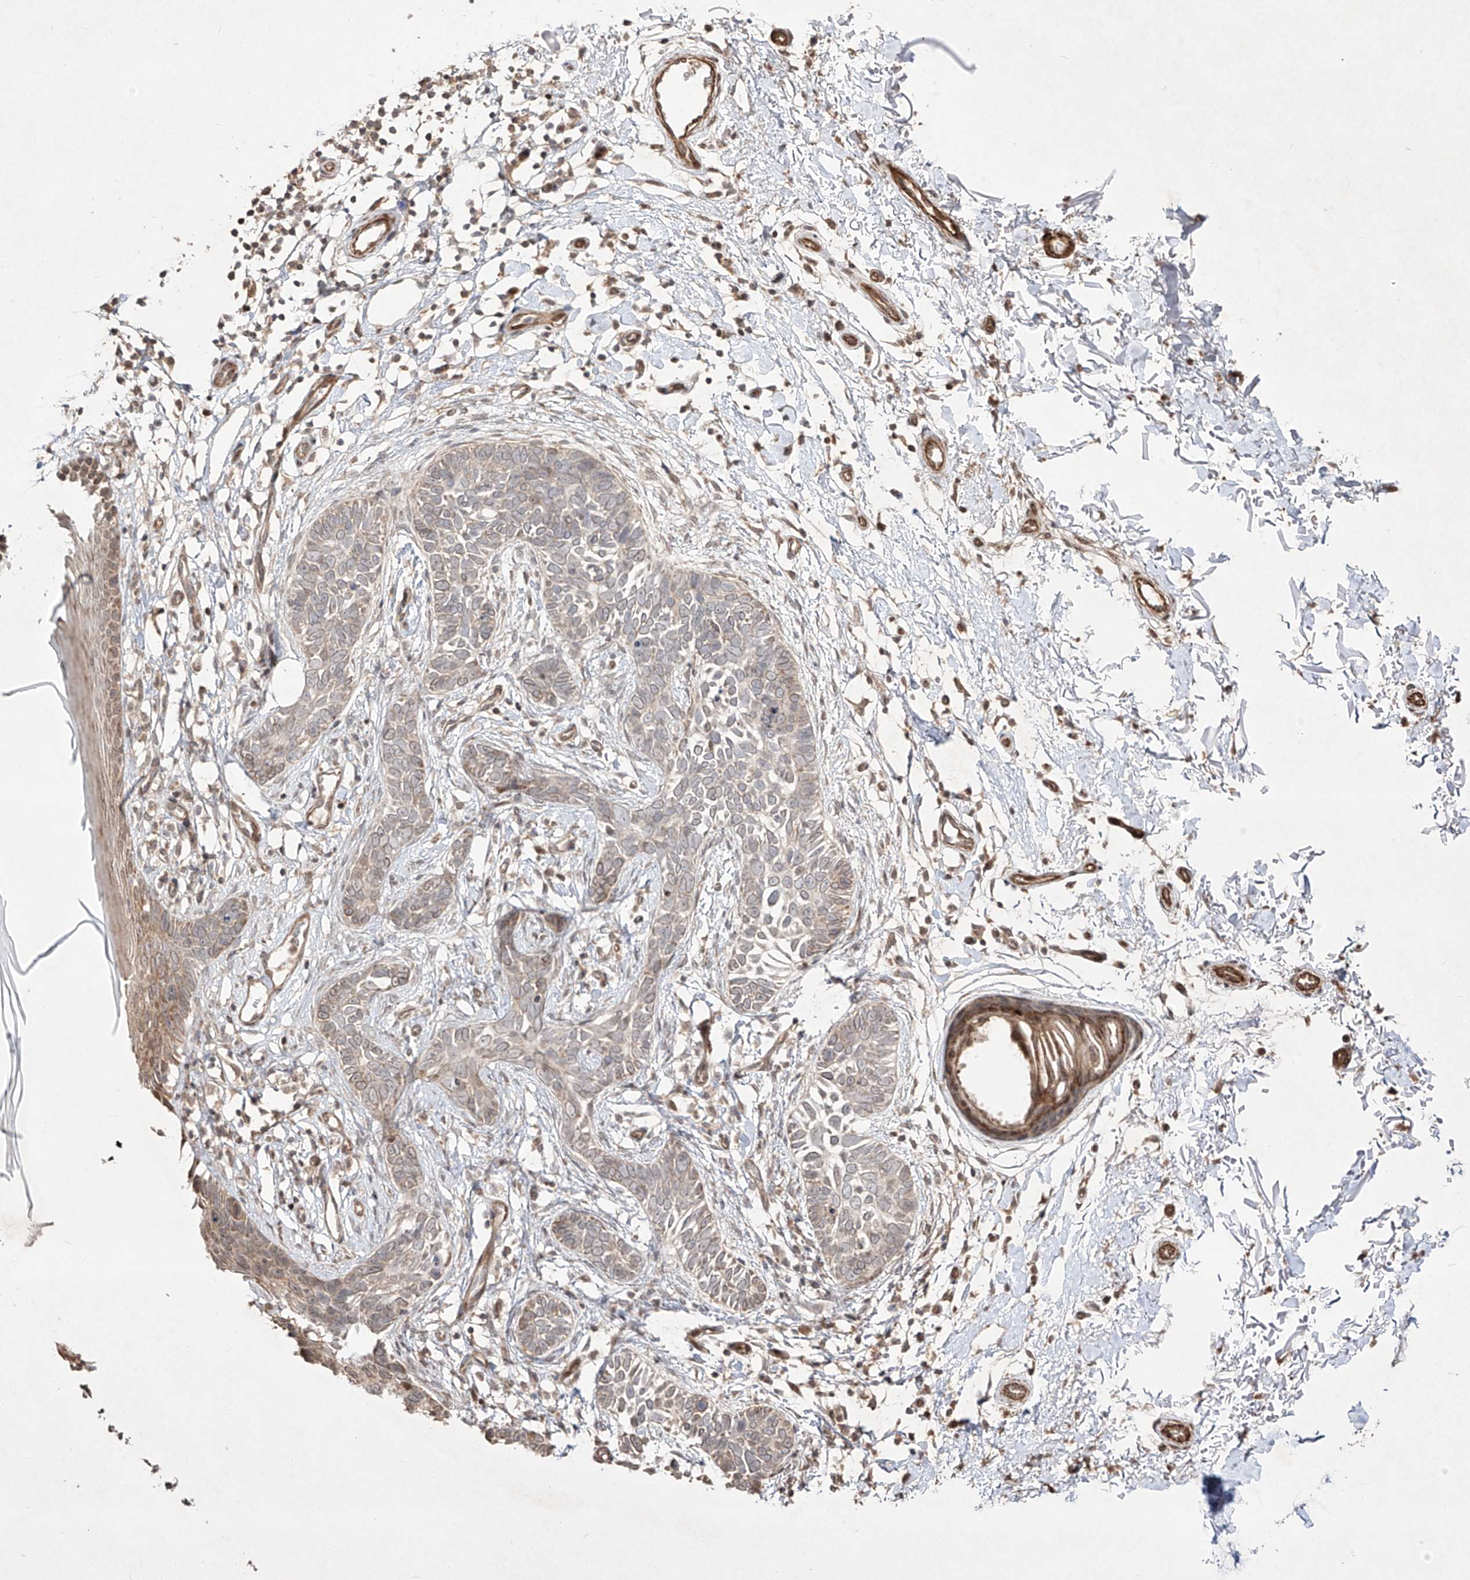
{"staining": {"intensity": "negative", "quantity": "none", "location": "none"}, "tissue": "skin cancer", "cell_type": "Tumor cells", "image_type": "cancer", "snomed": [{"axis": "morphology", "description": "Normal tissue, NOS"}, {"axis": "morphology", "description": "Basal cell carcinoma"}, {"axis": "topography", "description": "Skin"}], "caption": "IHC of skin basal cell carcinoma demonstrates no staining in tumor cells.", "gene": "KDM1B", "patient": {"sex": "male", "age": 77}}